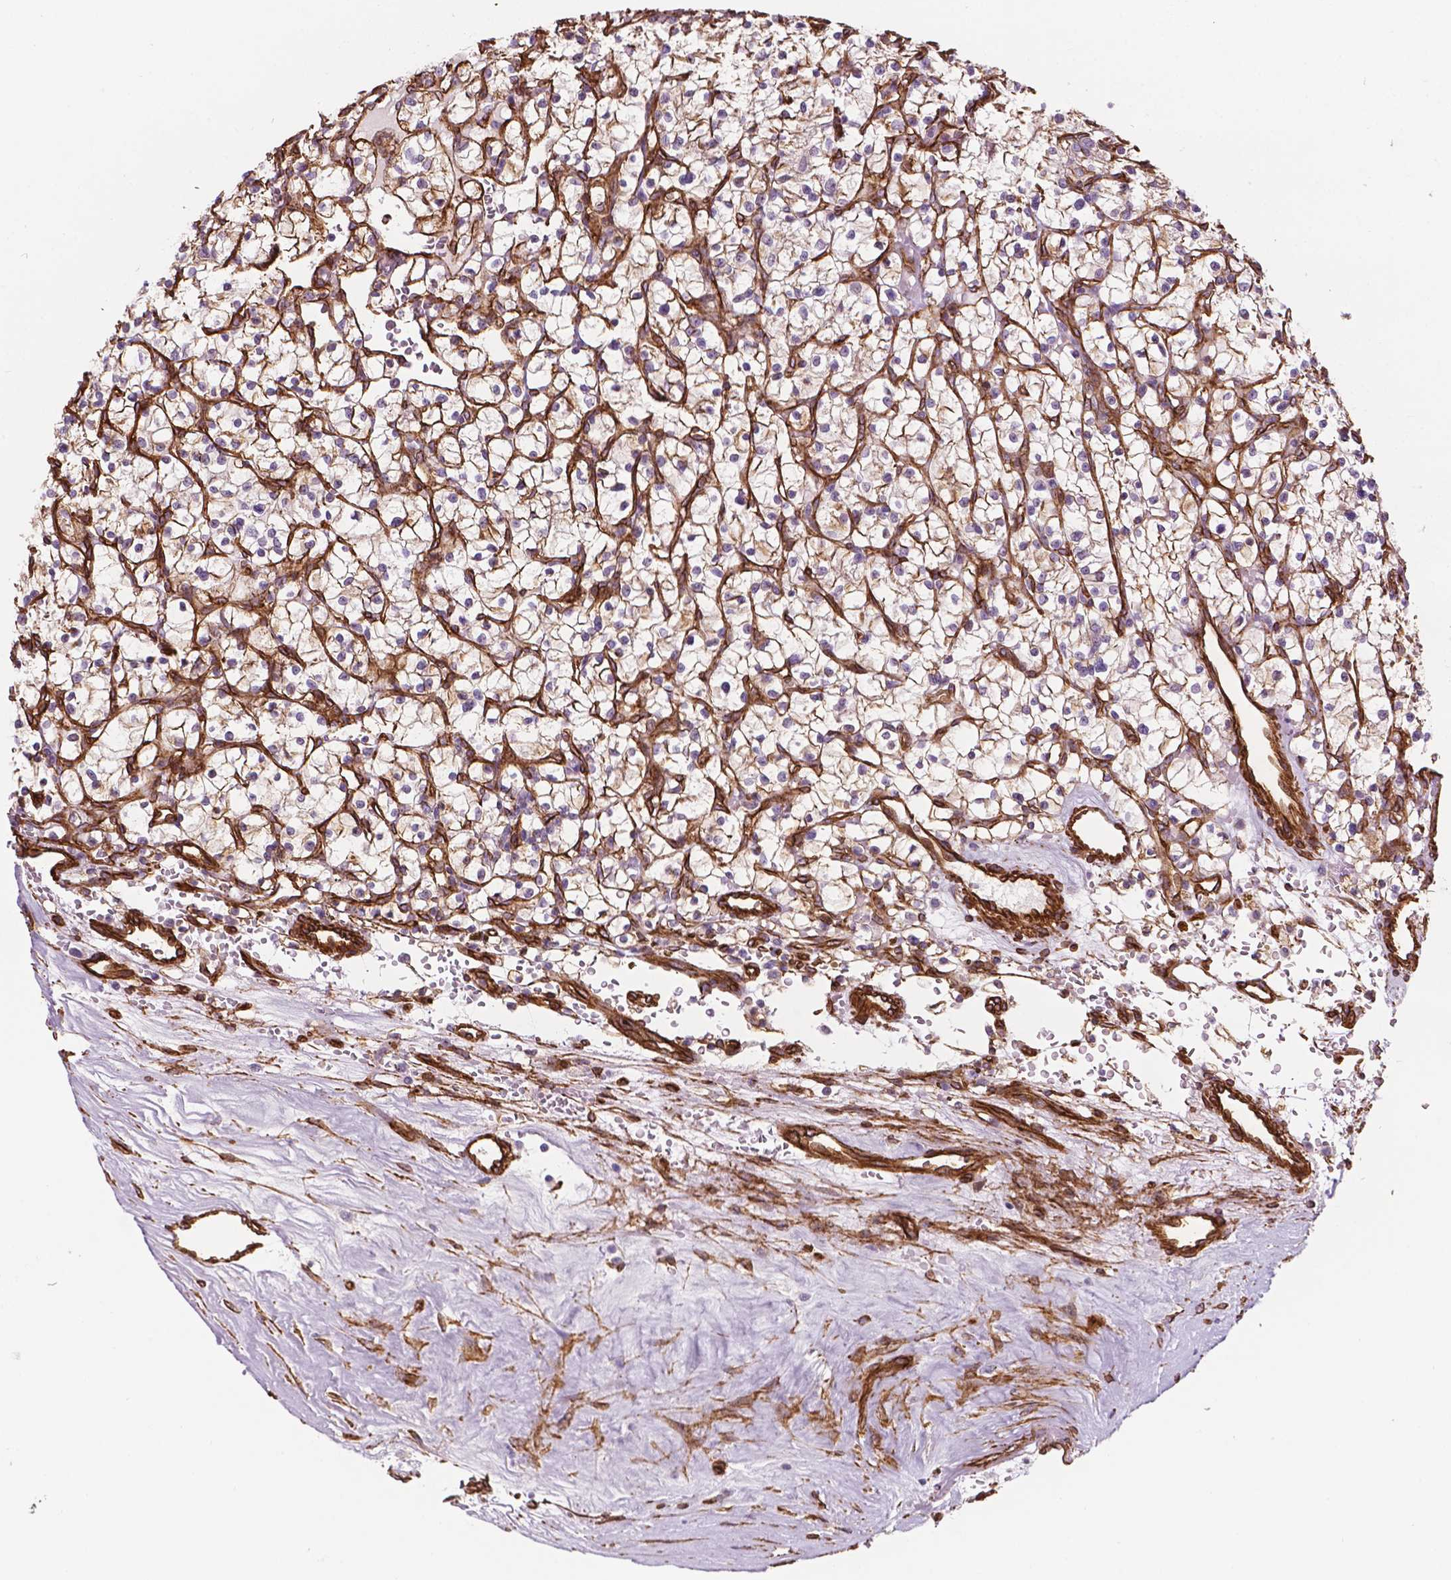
{"staining": {"intensity": "negative", "quantity": "none", "location": "none"}, "tissue": "renal cancer", "cell_type": "Tumor cells", "image_type": "cancer", "snomed": [{"axis": "morphology", "description": "Adenocarcinoma, NOS"}, {"axis": "topography", "description": "Kidney"}], "caption": "IHC histopathology image of neoplastic tissue: human renal cancer stained with DAB demonstrates no significant protein staining in tumor cells. (DAB immunohistochemistry visualized using brightfield microscopy, high magnification).", "gene": "EGFL8", "patient": {"sex": "female", "age": 64}}